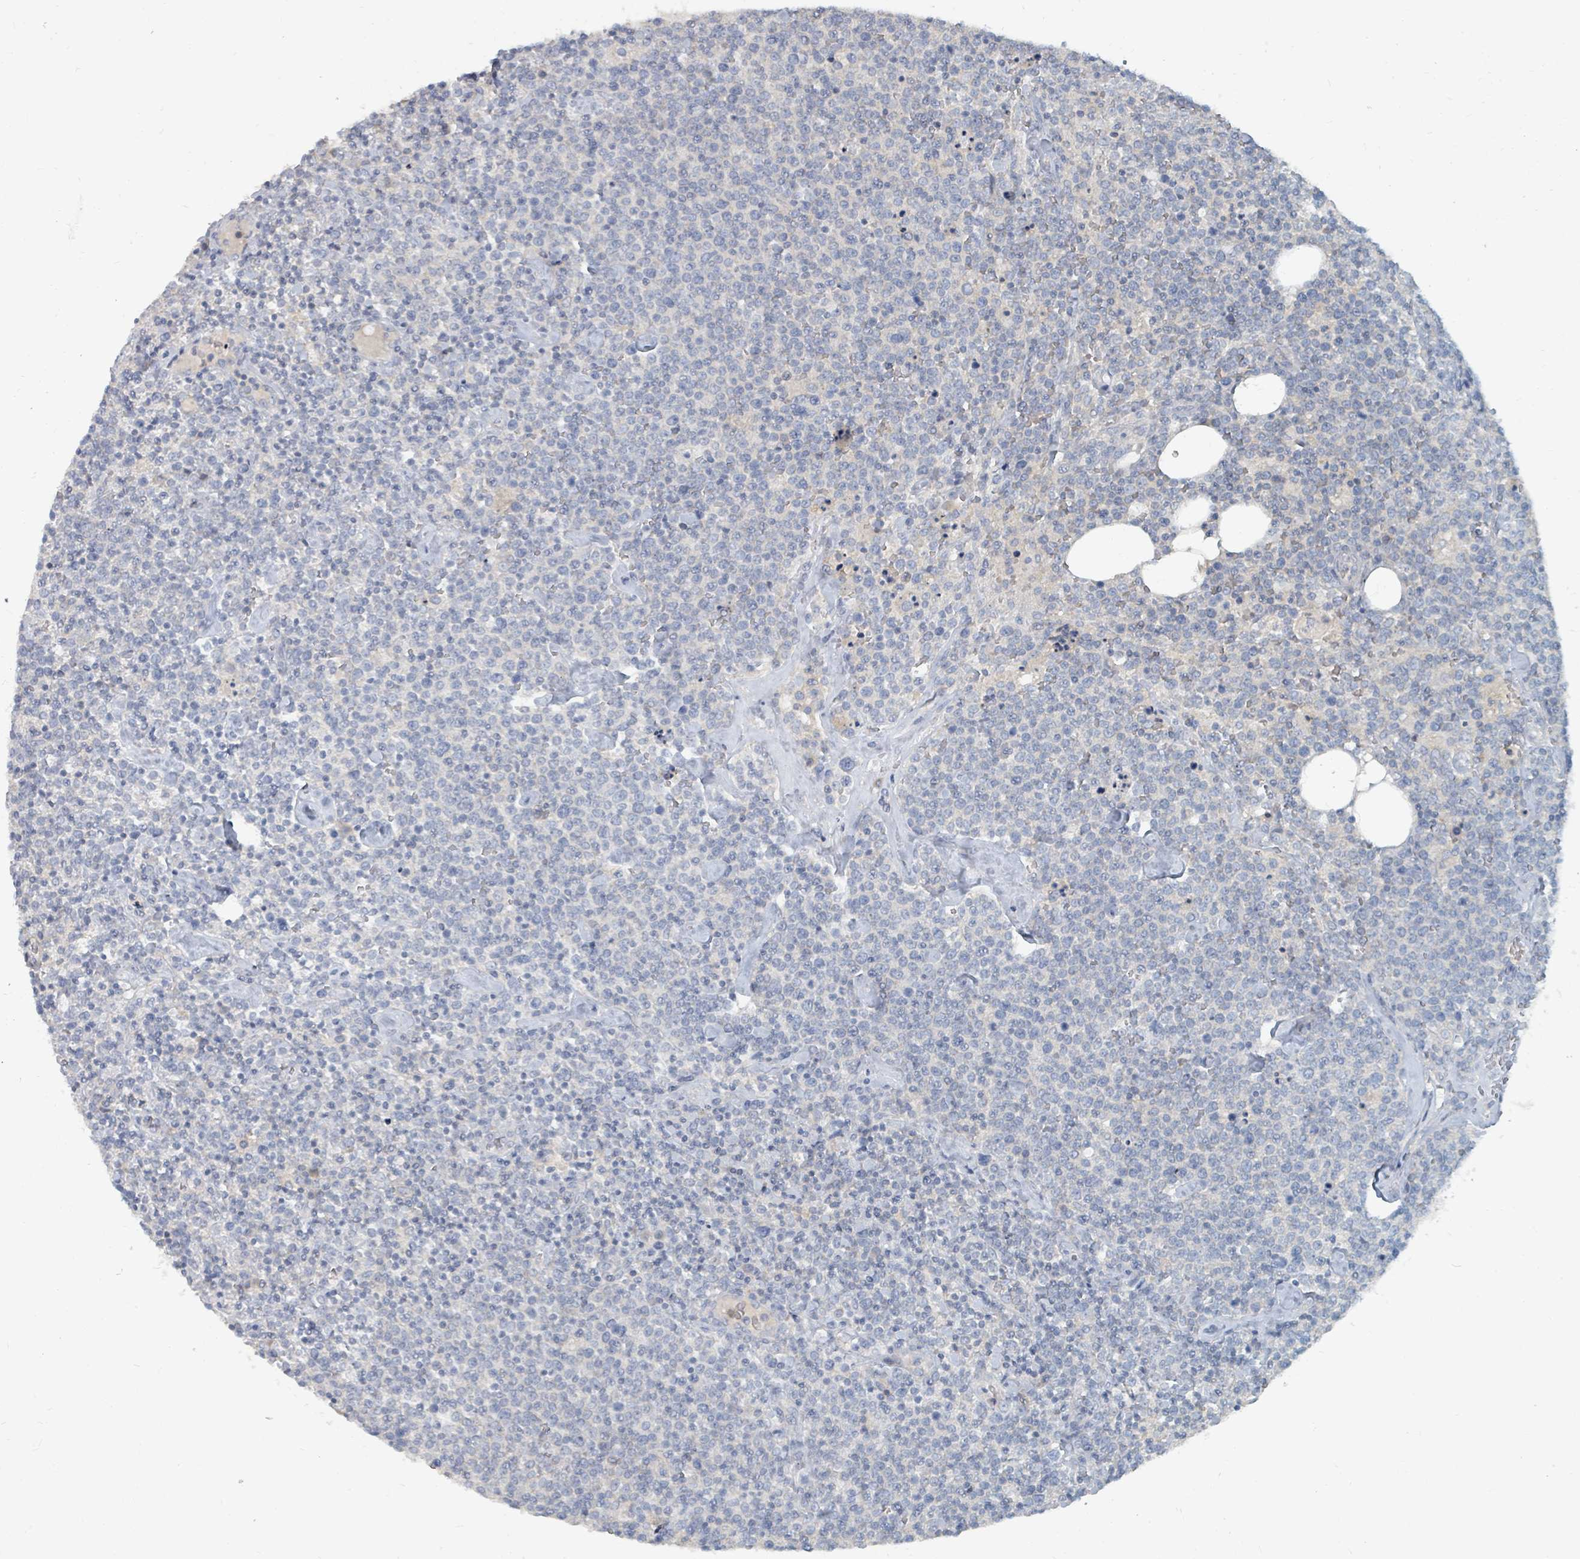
{"staining": {"intensity": "negative", "quantity": "none", "location": "none"}, "tissue": "lymphoma", "cell_type": "Tumor cells", "image_type": "cancer", "snomed": [{"axis": "morphology", "description": "Malignant lymphoma, non-Hodgkin's type, High grade"}, {"axis": "topography", "description": "Lymph node"}], "caption": "Tumor cells are negative for brown protein staining in lymphoma.", "gene": "ARGFX", "patient": {"sex": "male", "age": 61}}